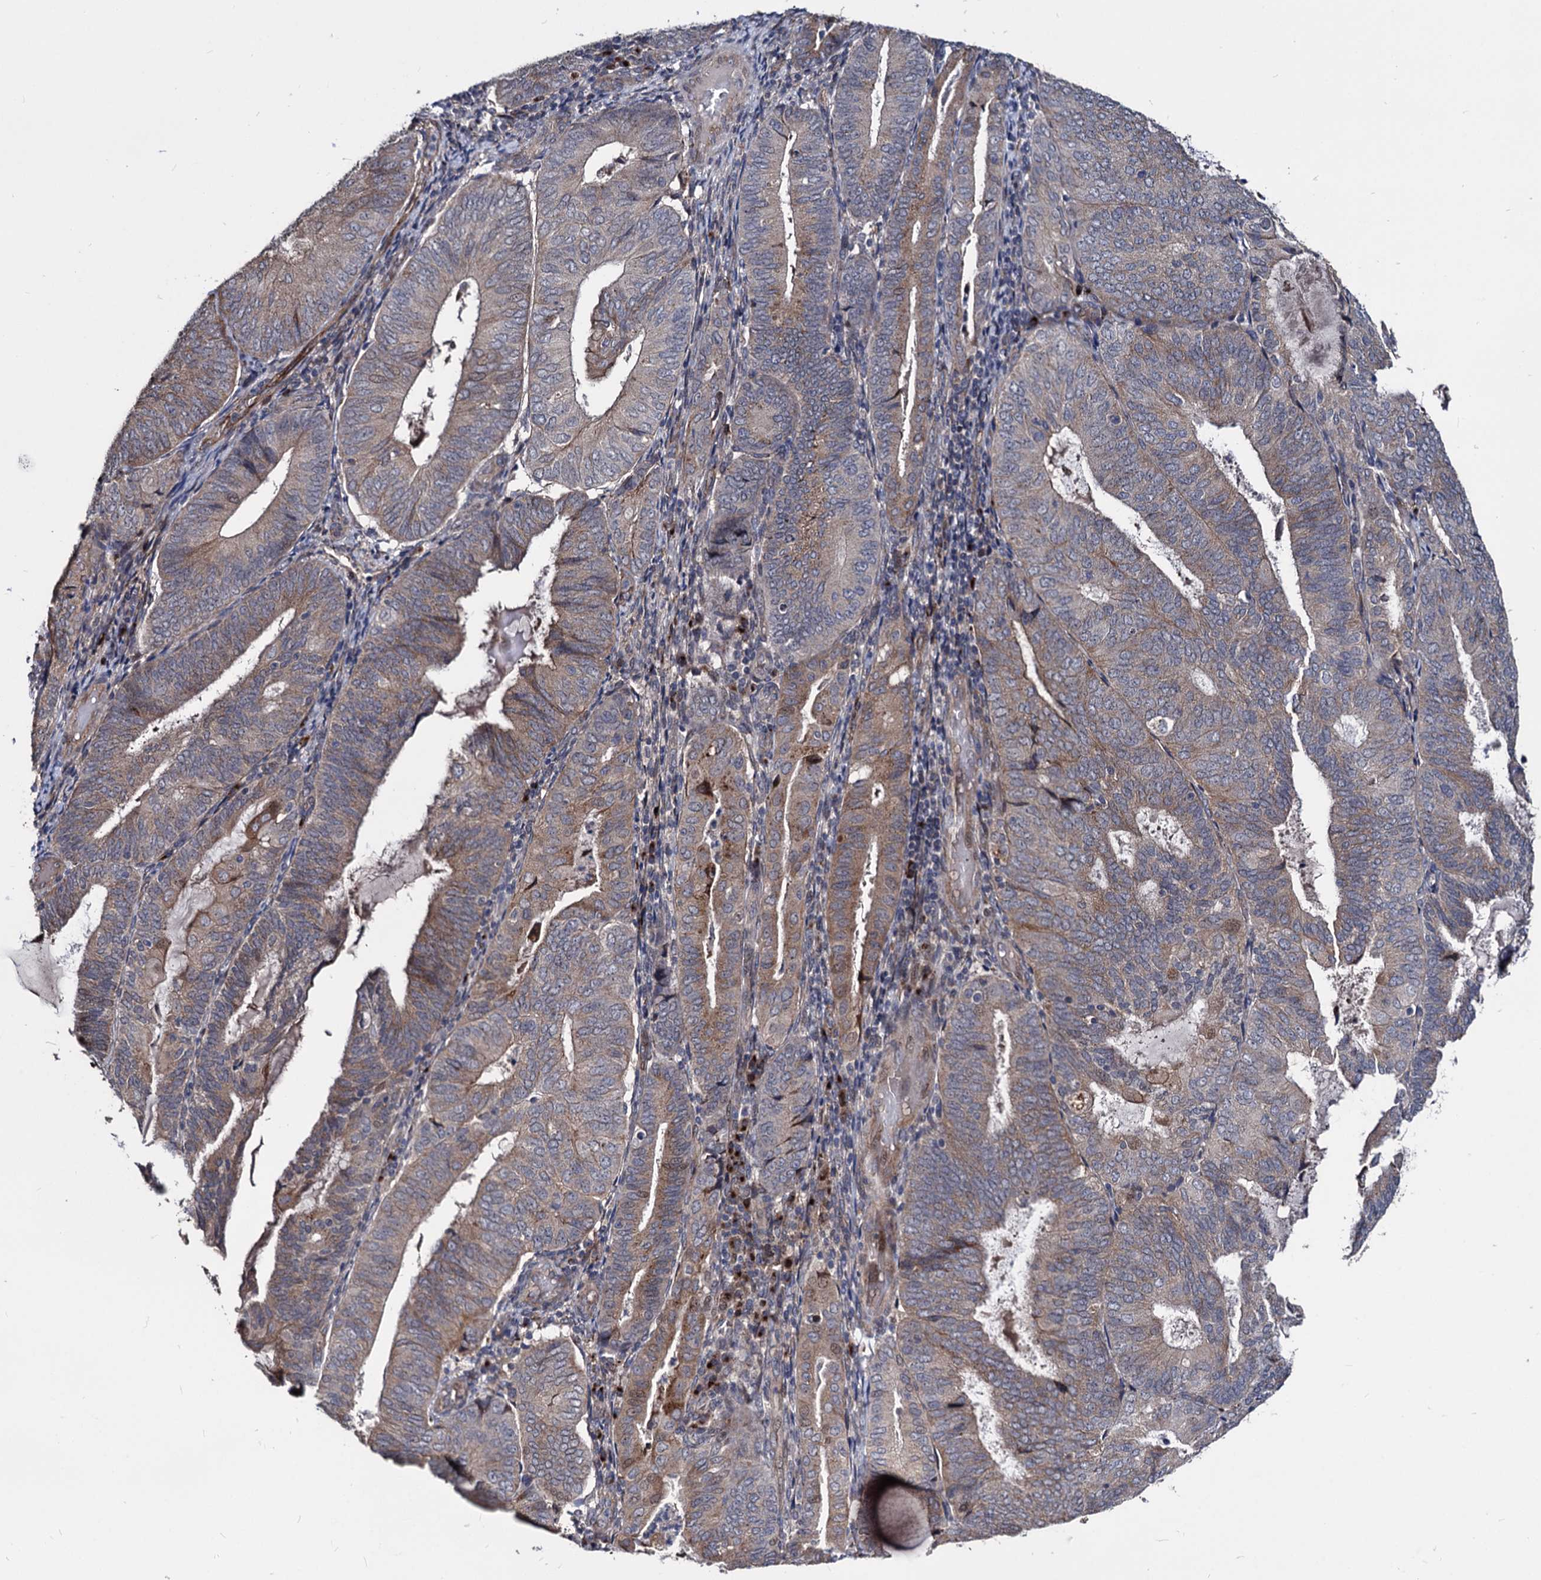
{"staining": {"intensity": "weak", "quantity": "25%-75%", "location": "cytoplasmic/membranous"}, "tissue": "endometrial cancer", "cell_type": "Tumor cells", "image_type": "cancer", "snomed": [{"axis": "morphology", "description": "Adenocarcinoma, NOS"}, {"axis": "topography", "description": "Endometrium"}], "caption": "Human endometrial cancer stained for a protein (brown) displays weak cytoplasmic/membranous positive staining in approximately 25%-75% of tumor cells.", "gene": "SMAGP", "patient": {"sex": "female", "age": 81}}